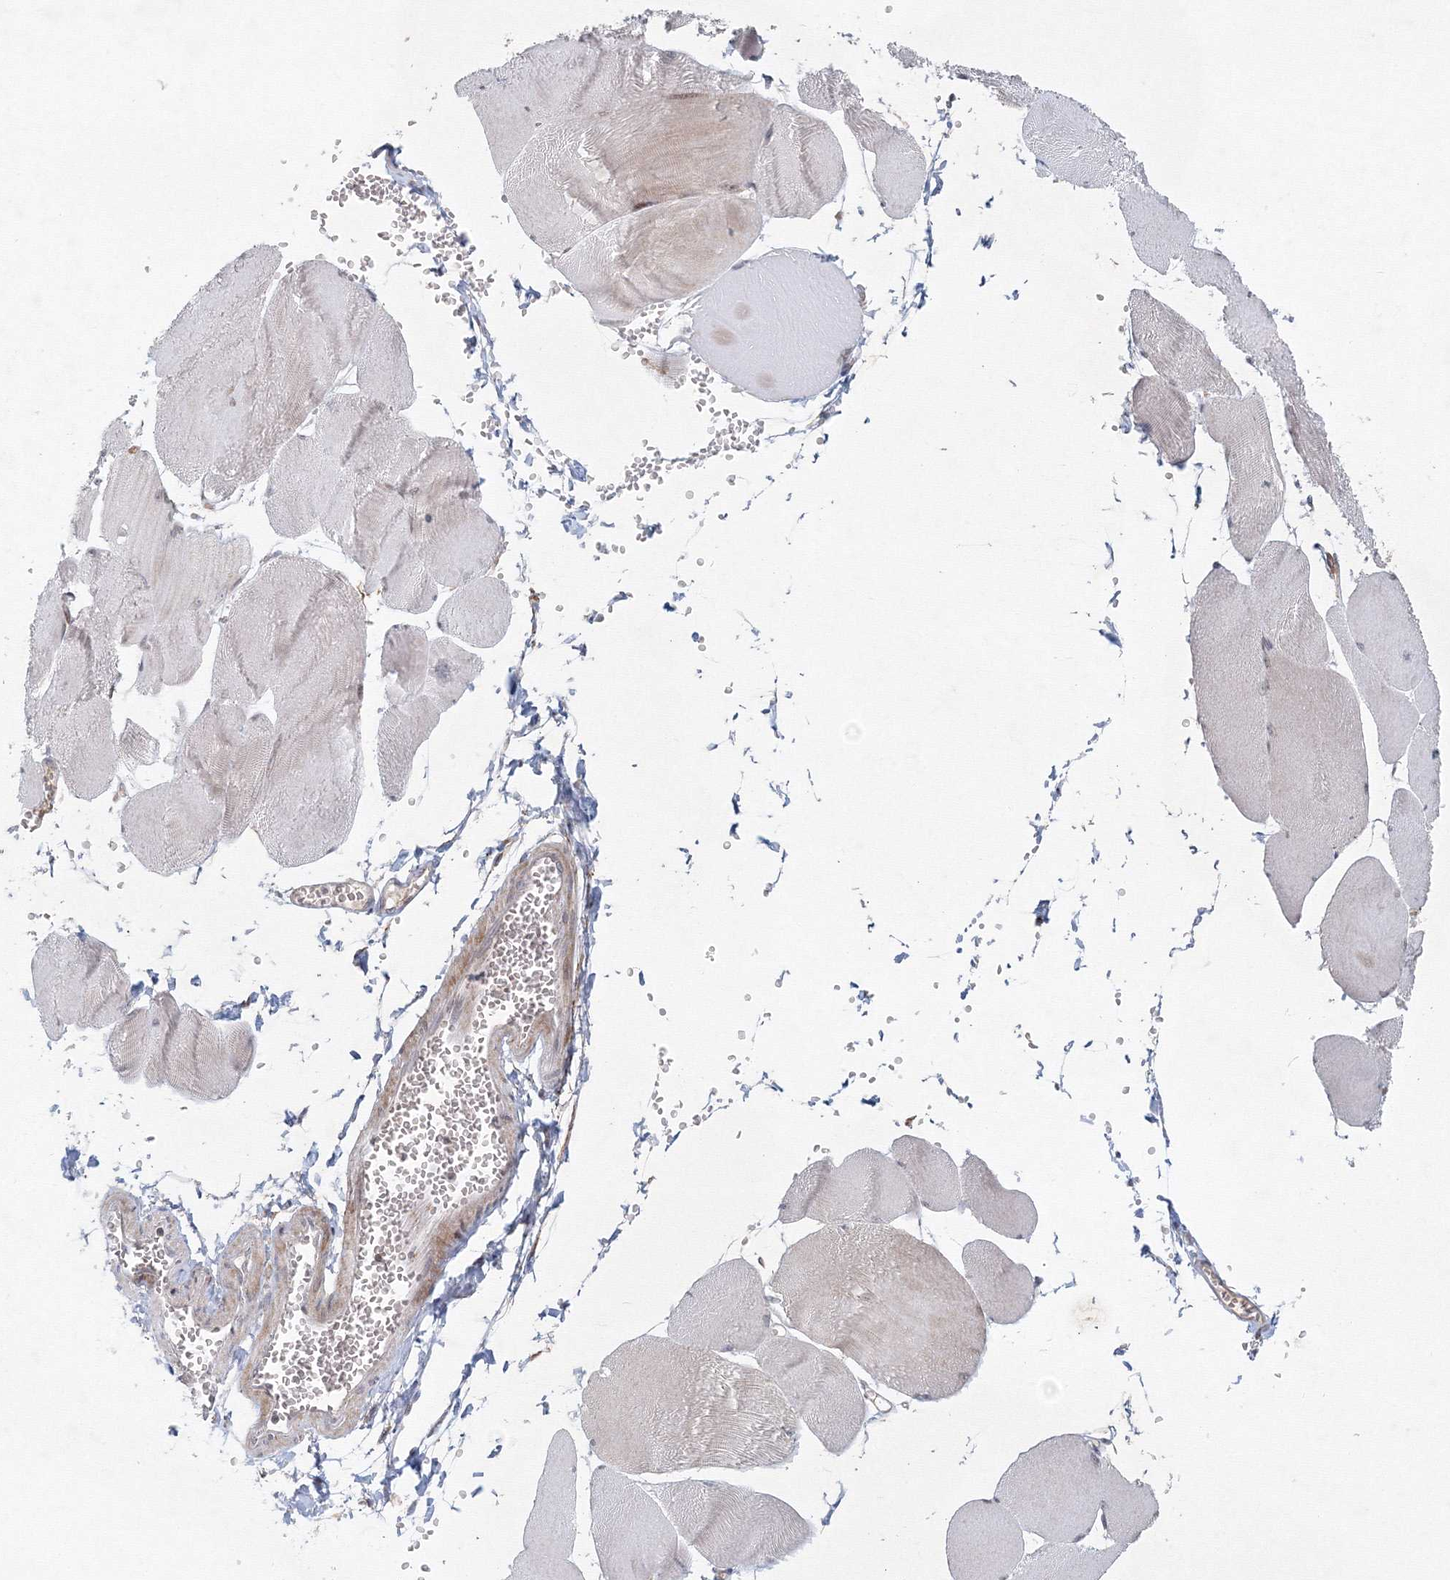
{"staining": {"intensity": "negative", "quantity": "none", "location": "none"}, "tissue": "skeletal muscle", "cell_type": "Myocytes", "image_type": "normal", "snomed": [{"axis": "morphology", "description": "Normal tissue, NOS"}, {"axis": "morphology", "description": "Basal cell carcinoma"}, {"axis": "topography", "description": "Skeletal muscle"}], "caption": "Immunohistochemical staining of unremarkable skeletal muscle displays no significant expression in myocytes.", "gene": "KIF4A", "patient": {"sex": "female", "age": 64}}